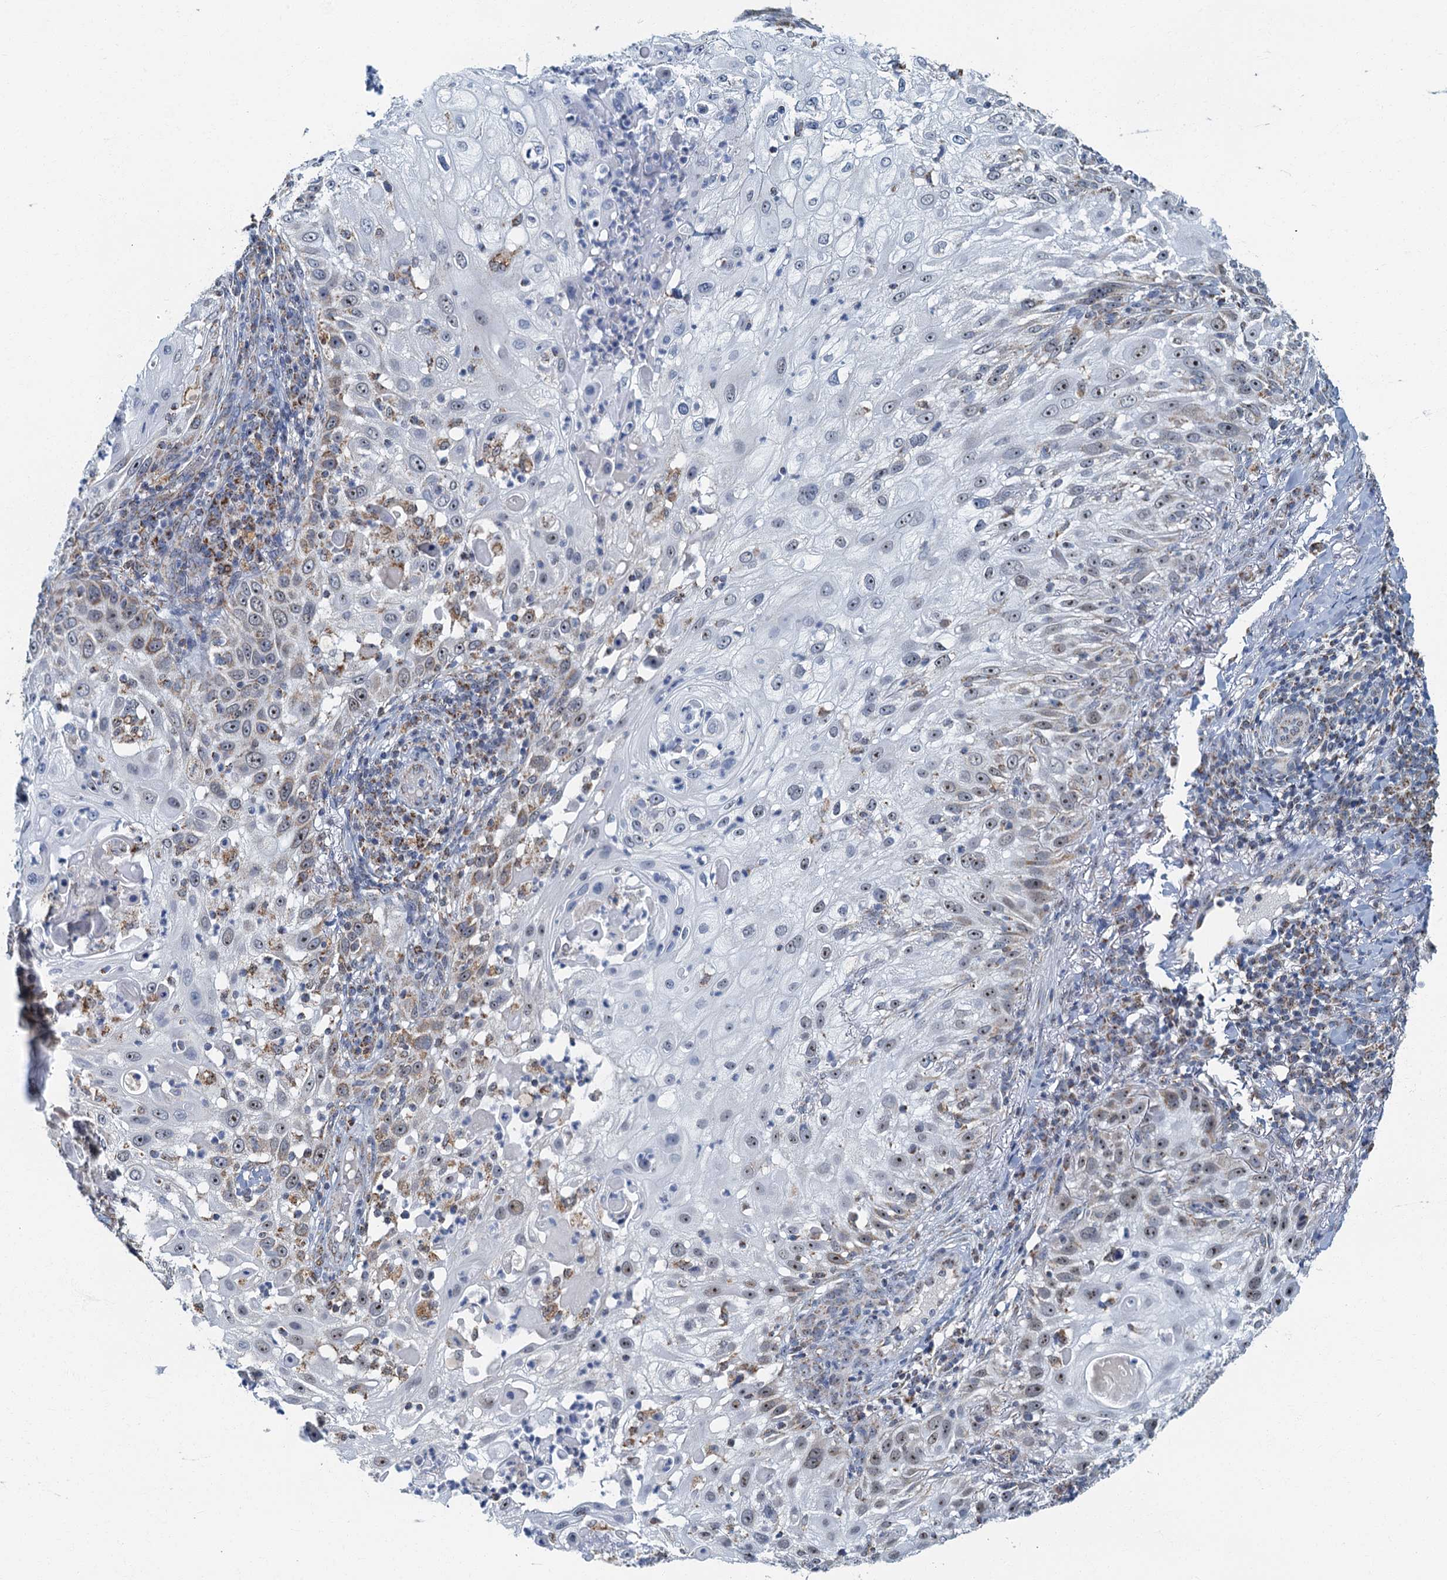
{"staining": {"intensity": "weak", "quantity": "<25%", "location": "cytoplasmic/membranous"}, "tissue": "skin cancer", "cell_type": "Tumor cells", "image_type": "cancer", "snomed": [{"axis": "morphology", "description": "Squamous cell carcinoma, NOS"}, {"axis": "topography", "description": "Skin"}], "caption": "The photomicrograph displays no staining of tumor cells in skin cancer (squamous cell carcinoma).", "gene": "RAD9B", "patient": {"sex": "female", "age": 44}}